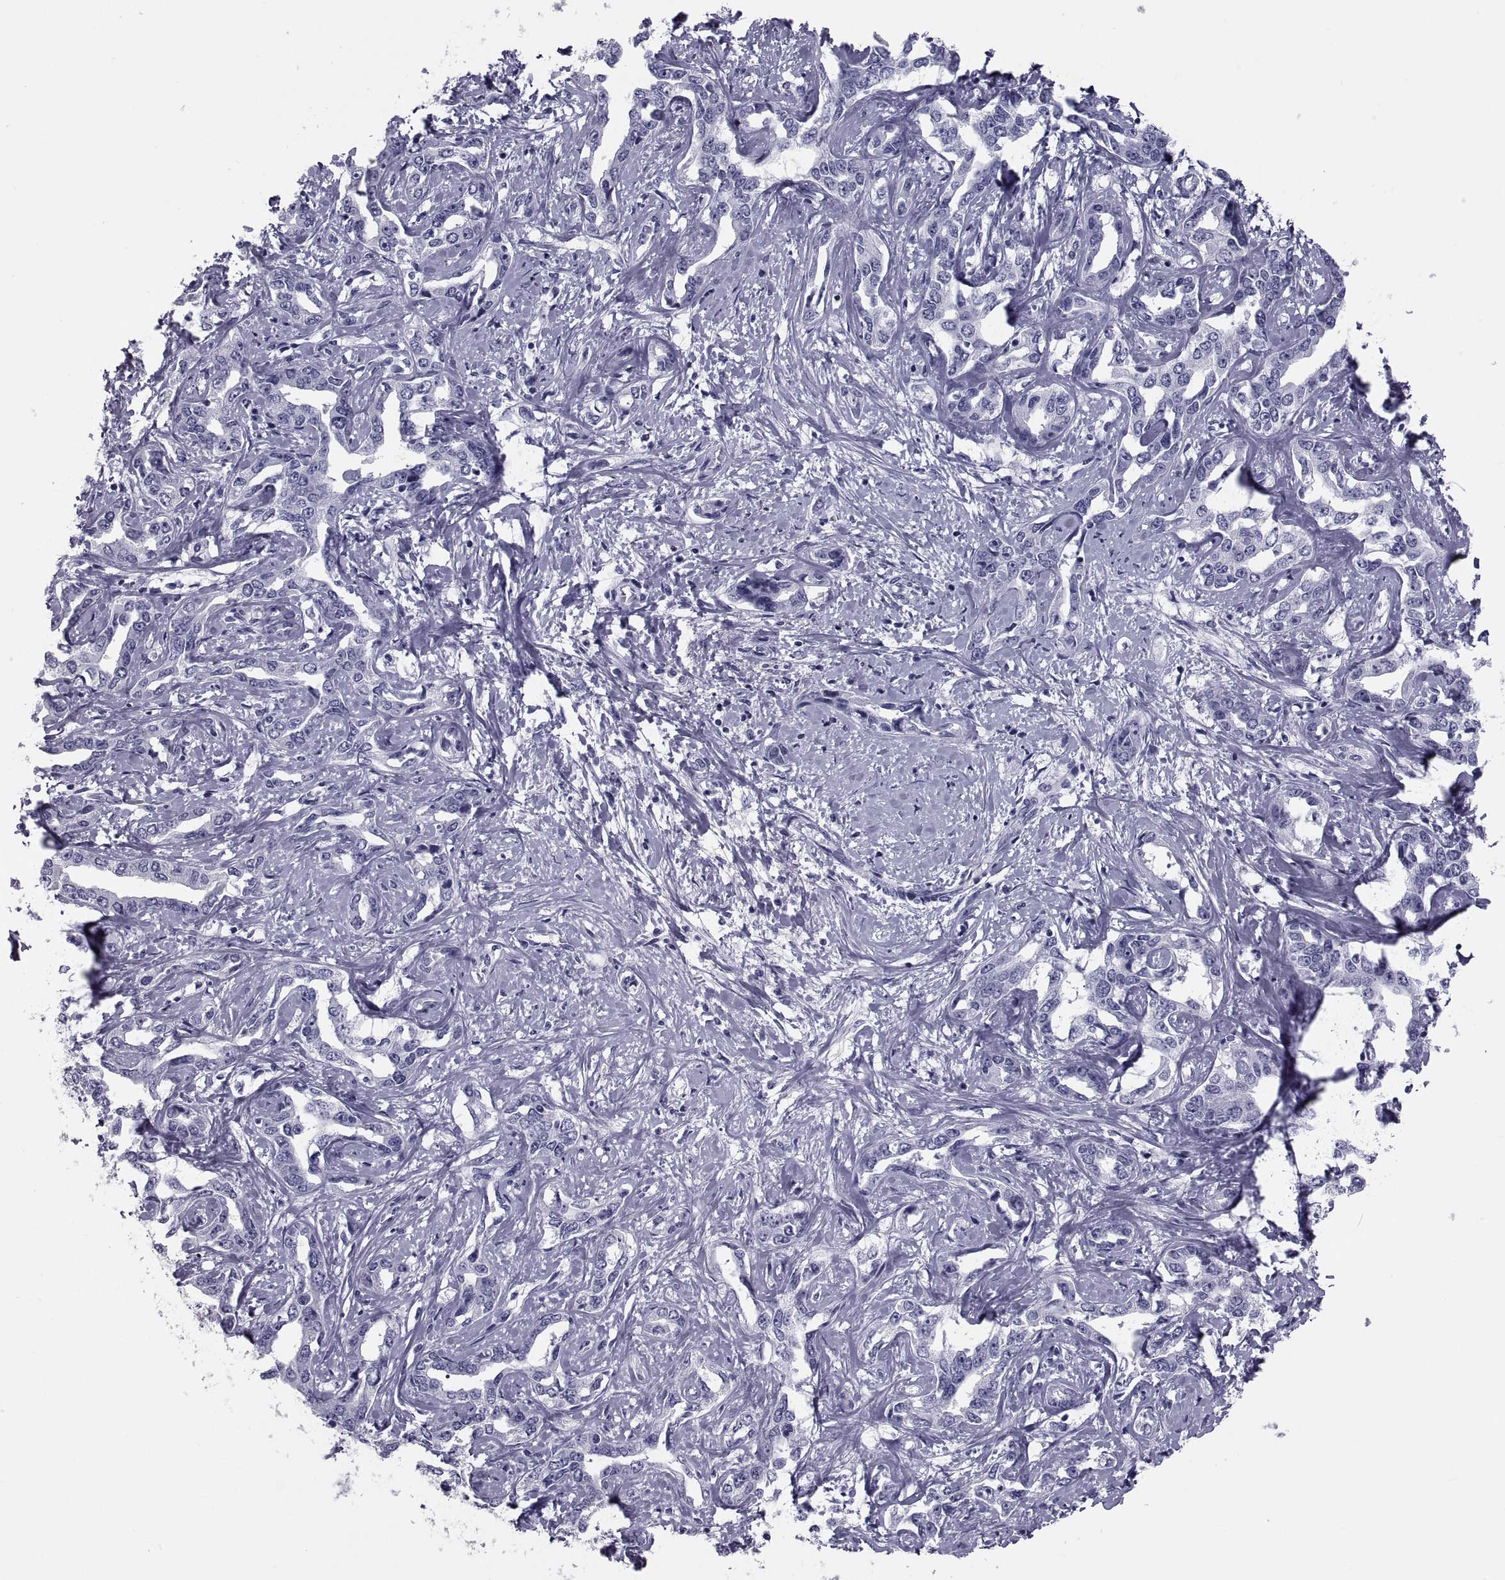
{"staining": {"intensity": "negative", "quantity": "none", "location": "none"}, "tissue": "liver cancer", "cell_type": "Tumor cells", "image_type": "cancer", "snomed": [{"axis": "morphology", "description": "Cholangiocarcinoma"}, {"axis": "topography", "description": "Liver"}], "caption": "High magnification brightfield microscopy of liver cancer stained with DAB (brown) and counterstained with hematoxylin (blue): tumor cells show no significant staining.", "gene": "CRISP1", "patient": {"sex": "male", "age": 59}}